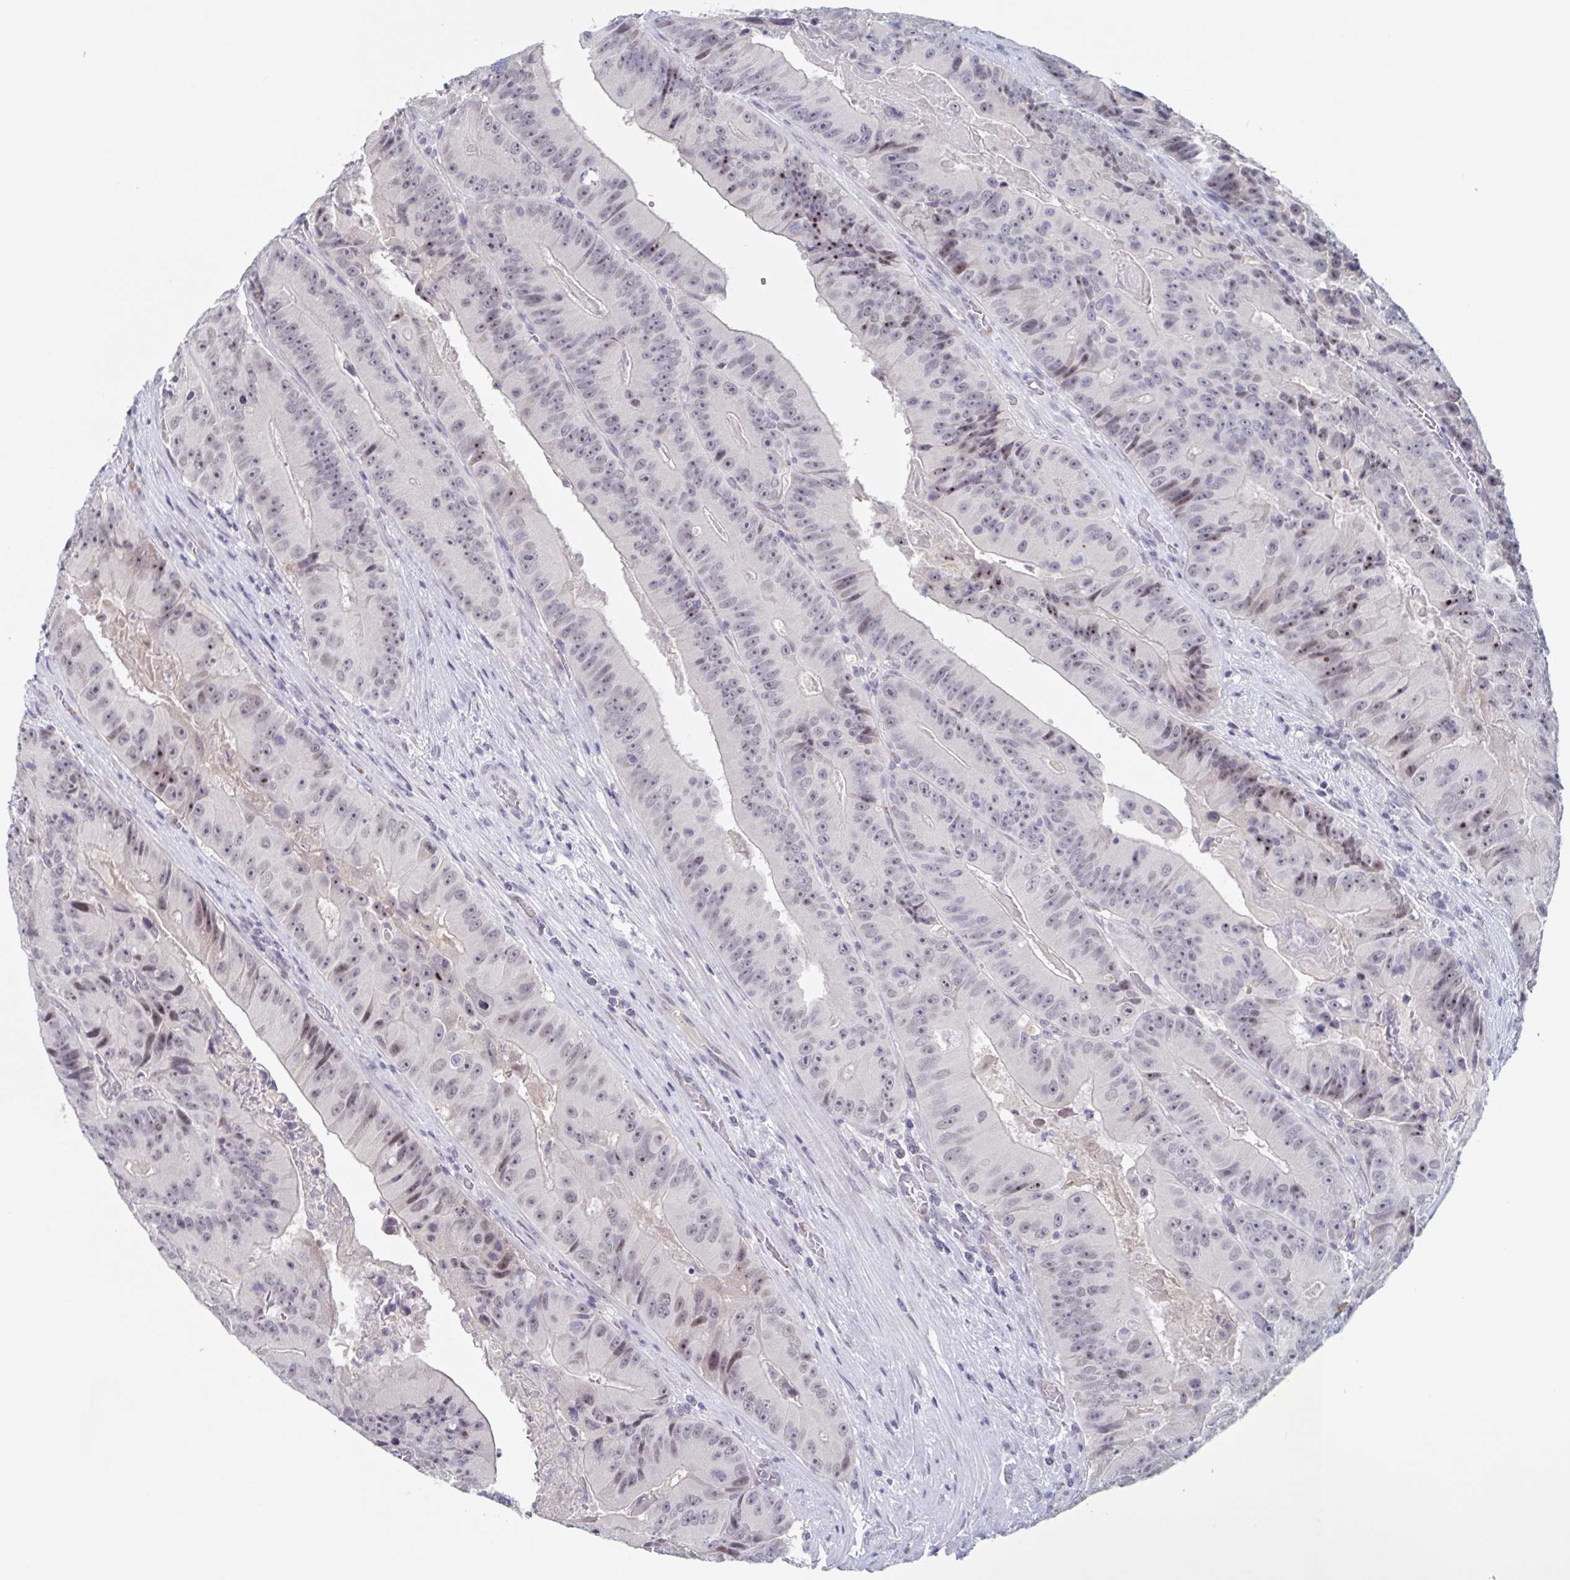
{"staining": {"intensity": "moderate", "quantity": "<25%", "location": "nuclear"}, "tissue": "colorectal cancer", "cell_type": "Tumor cells", "image_type": "cancer", "snomed": [{"axis": "morphology", "description": "Adenocarcinoma, NOS"}, {"axis": "topography", "description": "Colon"}], "caption": "High-power microscopy captured an IHC photomicrograph of colorectal cancer (adenocarcinoma), revealing moderate nuclear positivity in approximately <25% of tumor cells. (DAB = brown stain, brightfield microscopy at high magnification).", "gene": "KDM4D", "patient": {"sex": "female", "age": 86}}